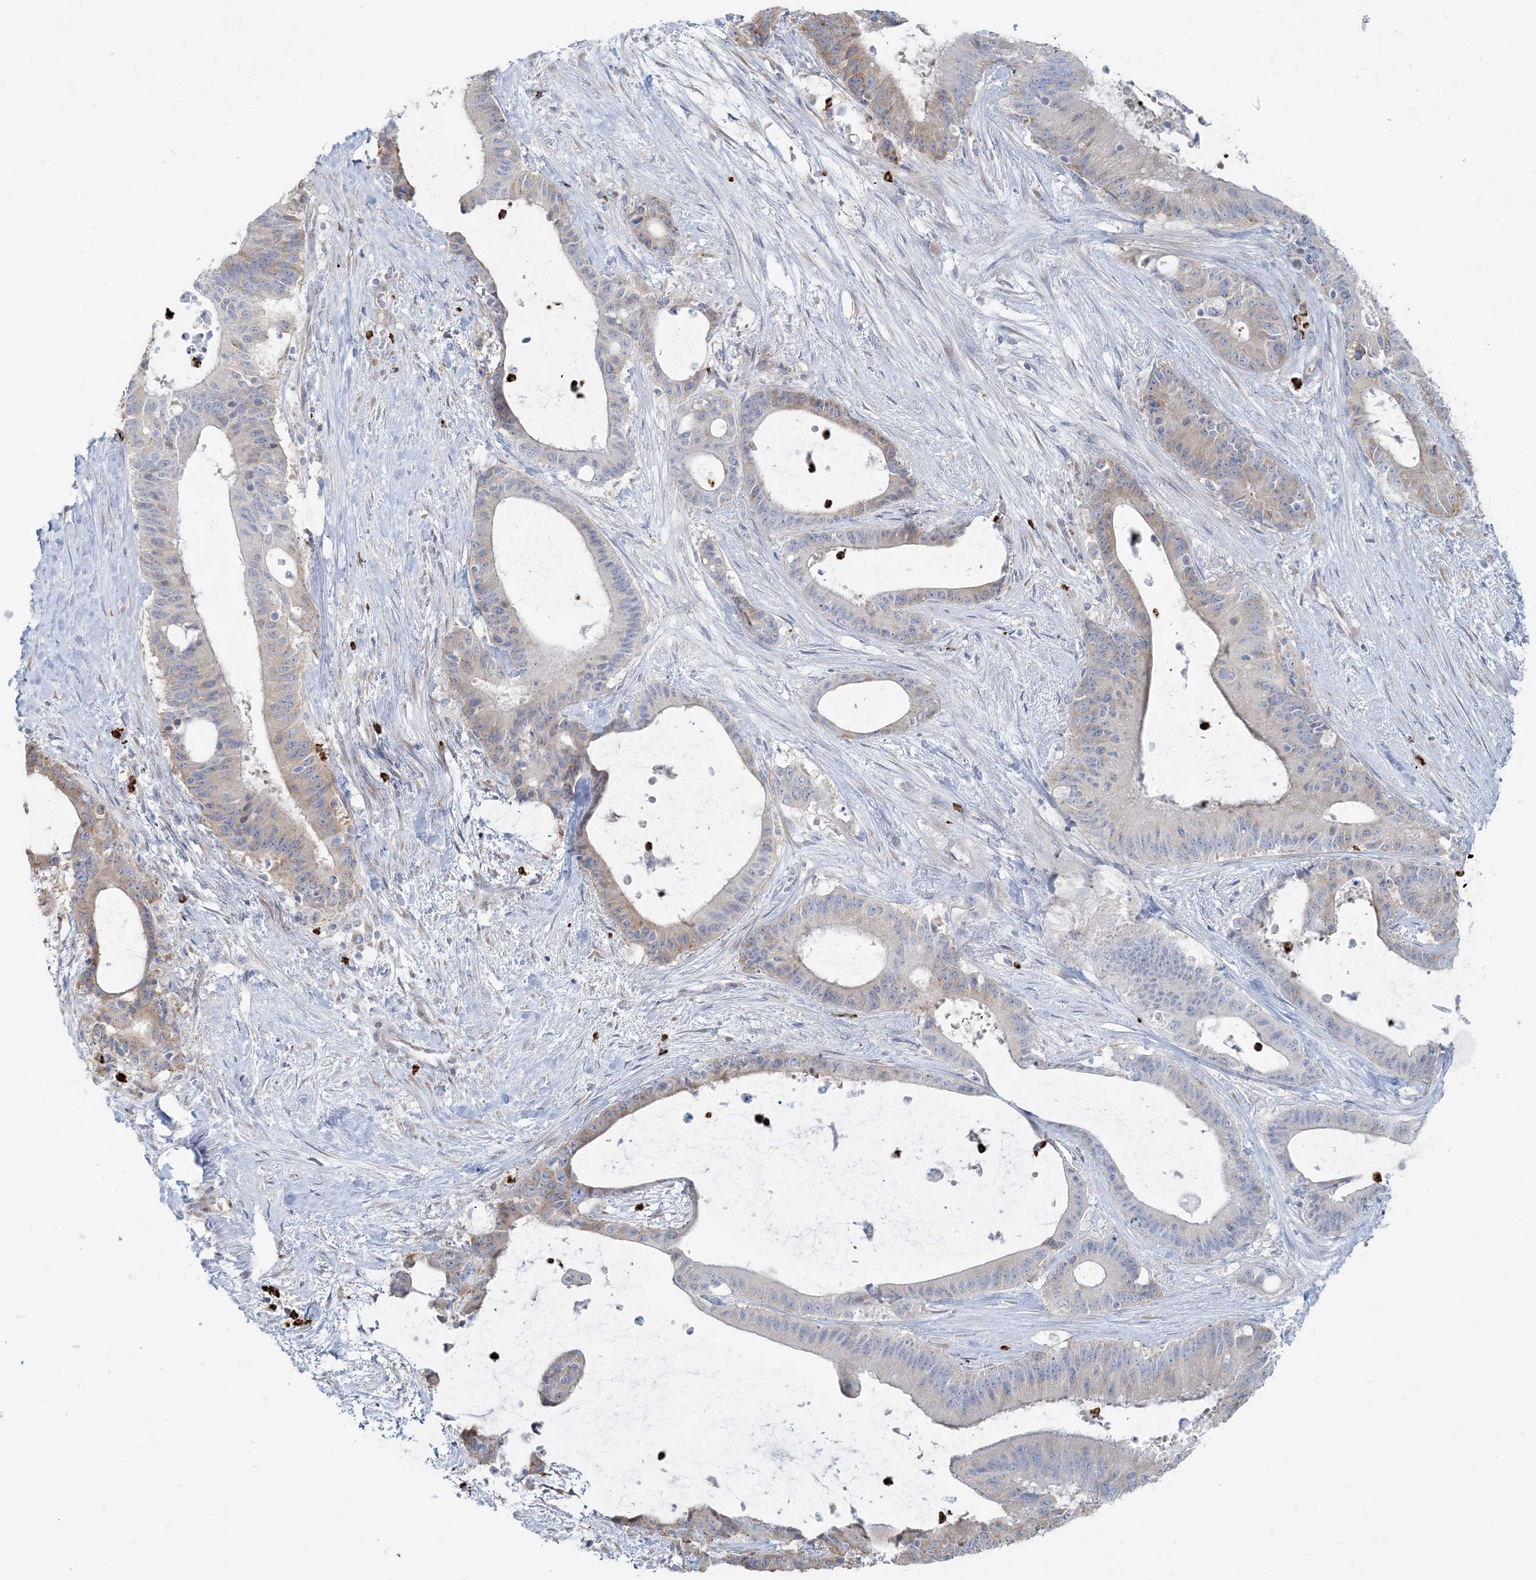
{"staining": {"intensity": "weak", "quantity": "<25%", "location": "cytoplasmic/membranous"}, "tissue": "liver cancer", "cell_type": "Tumor cells", "image_type": "cancer", "snomed": [{"axis": "morphology", "description": "Normal tissue, NOS"}, {"axis": "morphology", "description": "Cholangiocarcinoma"}, {"axis": "topography", "description": "Liver"}, {"axis": "topography", "description": "Peripheral nerve tissue"}], "caption": "Immunohistochemical staining of cholangiocarcinoma (liver) reveals no significant positivity in tumor cells. (Brightfield microscopy of DAB immunohistochemistry at high magnification).", "gene": "CCNJ", "patient": {"sex": "female", "age": 73}}